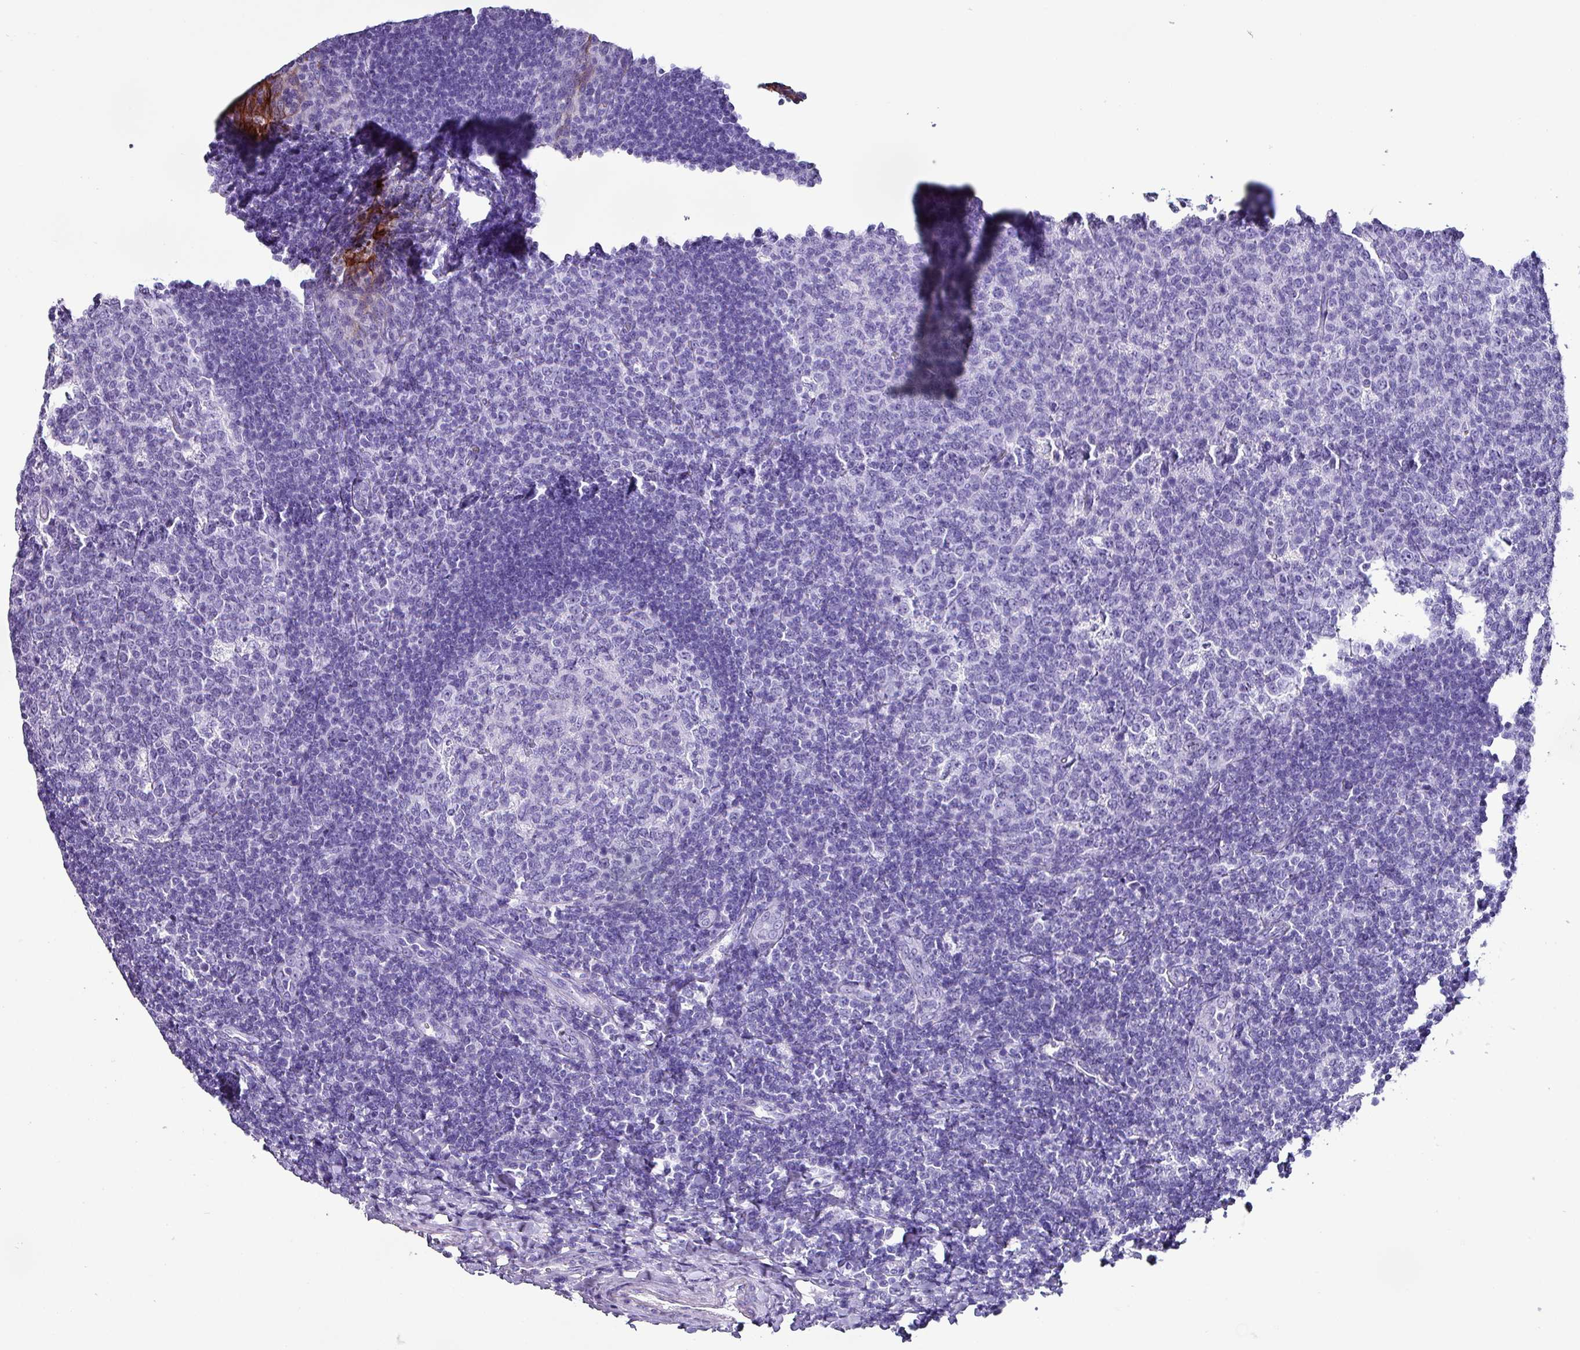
{"staining": {"intensity": "negative", "quantity": "none", "location": "none"}, "tissue": "tonsil", "cell_type": "Germinal center cells", "image_type": "normal", "snomed": [{"axis": "morphology", "description": "Normal tissue, NOS"}, {"axis": "topography", "description": "Tonsil"}], "caption": "Histopathology image shows no significant protein staining in germinal center cells of unremarkable tonsil. Brightfield microscopy of immunohistochemistry stained with DAB (brown) and hematoxylin (blue), captured at high magnification.", "gene": "KRT6A", "patient": {"sex": "male", "age": 17}}